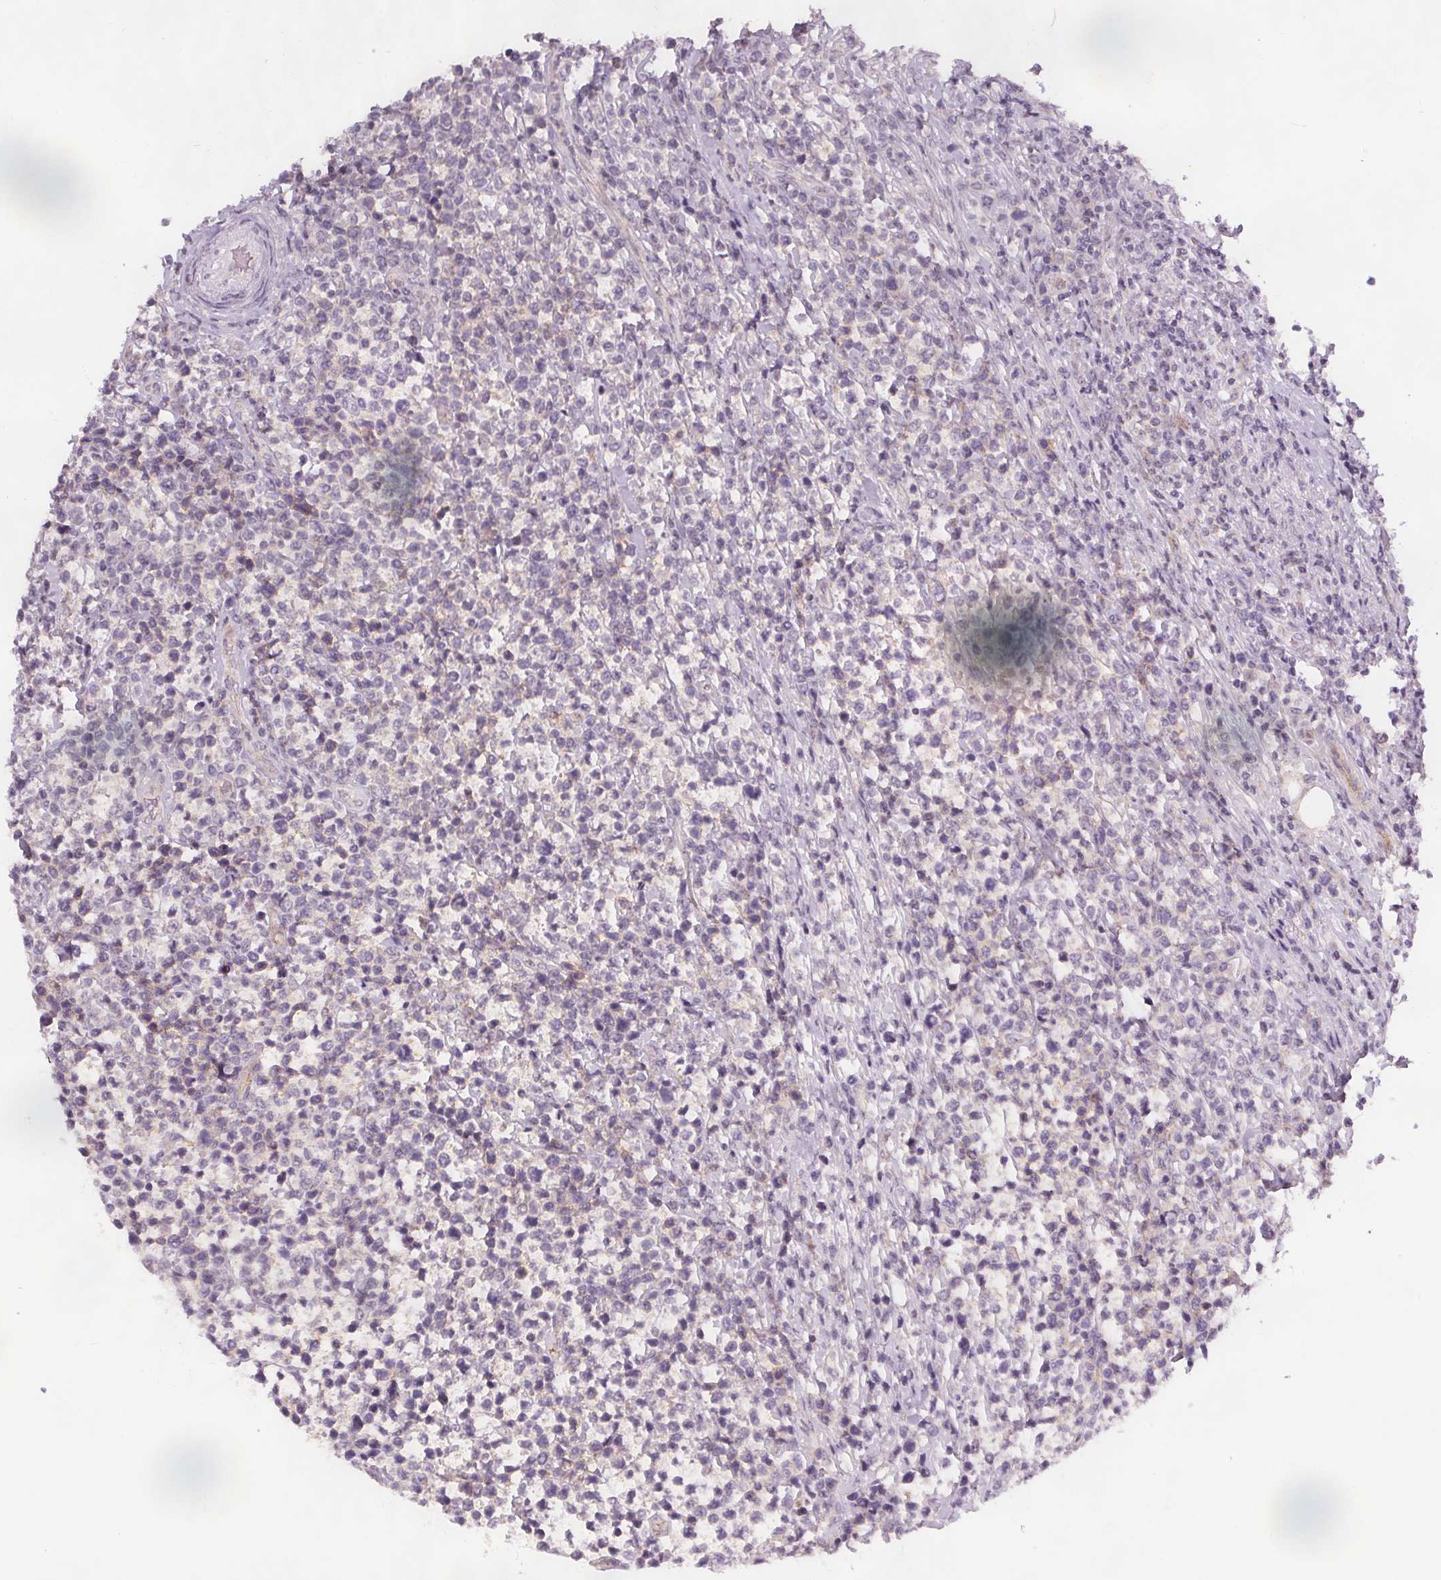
{"staining": {"intensity": "negative", "quantity": "none", "location": "none"}, "tissue": "lymphoma", "cell_type": "Tumor cells", "image_type": "cancer", "snomed": [{"axis": "morphology", "description": "Malignant lymphoma, non-Hodgkin's type, High grade"}, {"axis": "topography", "description": "Soft tissue"}], "caption": "Tumor cells show no significant staining in lymphoma.", "gene": "ATP1A1", "patient": {"sex": "female", "age": 56}}